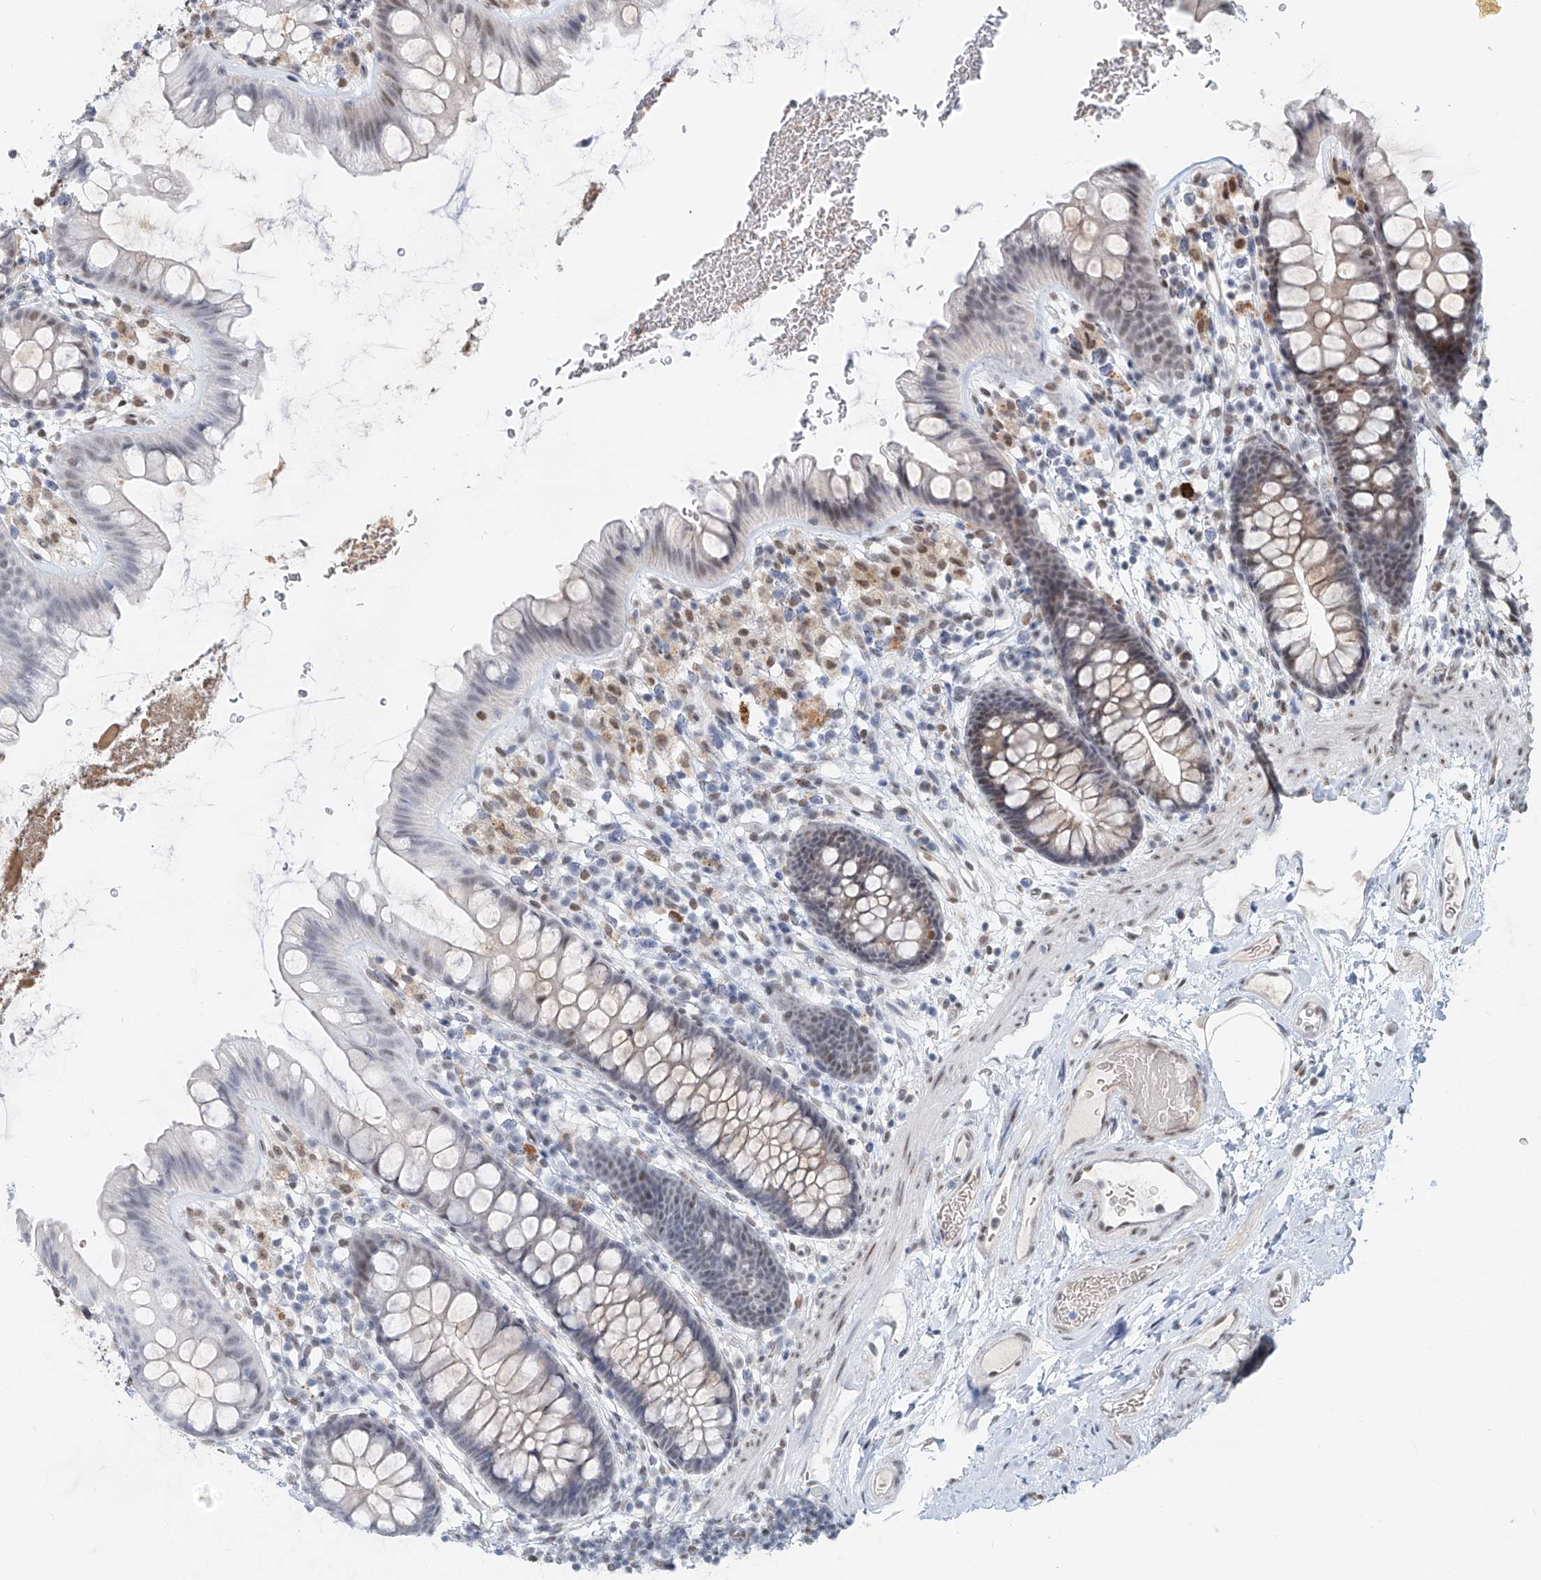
{"staining": {"intensity": "moderate", "quantity": "25%-75%", "location": "nuclear"}, "tissue": "colon", "cell_type": "Endothelial cells", "image_type": "normal", "snomed": [{"axis": "morphology", "description": "Normal tissue, NOS"}, {"axis": "topography", "description": "Colon"}], "caption": "This histopathology image shows immunohistochemistry (IHC) staining of benign colon, with medium moderate nuclear expression in approximately 25%-75% of endothelial cells.", "gene": "SASH1", "patient": {"sex": "female", "age": 62}}